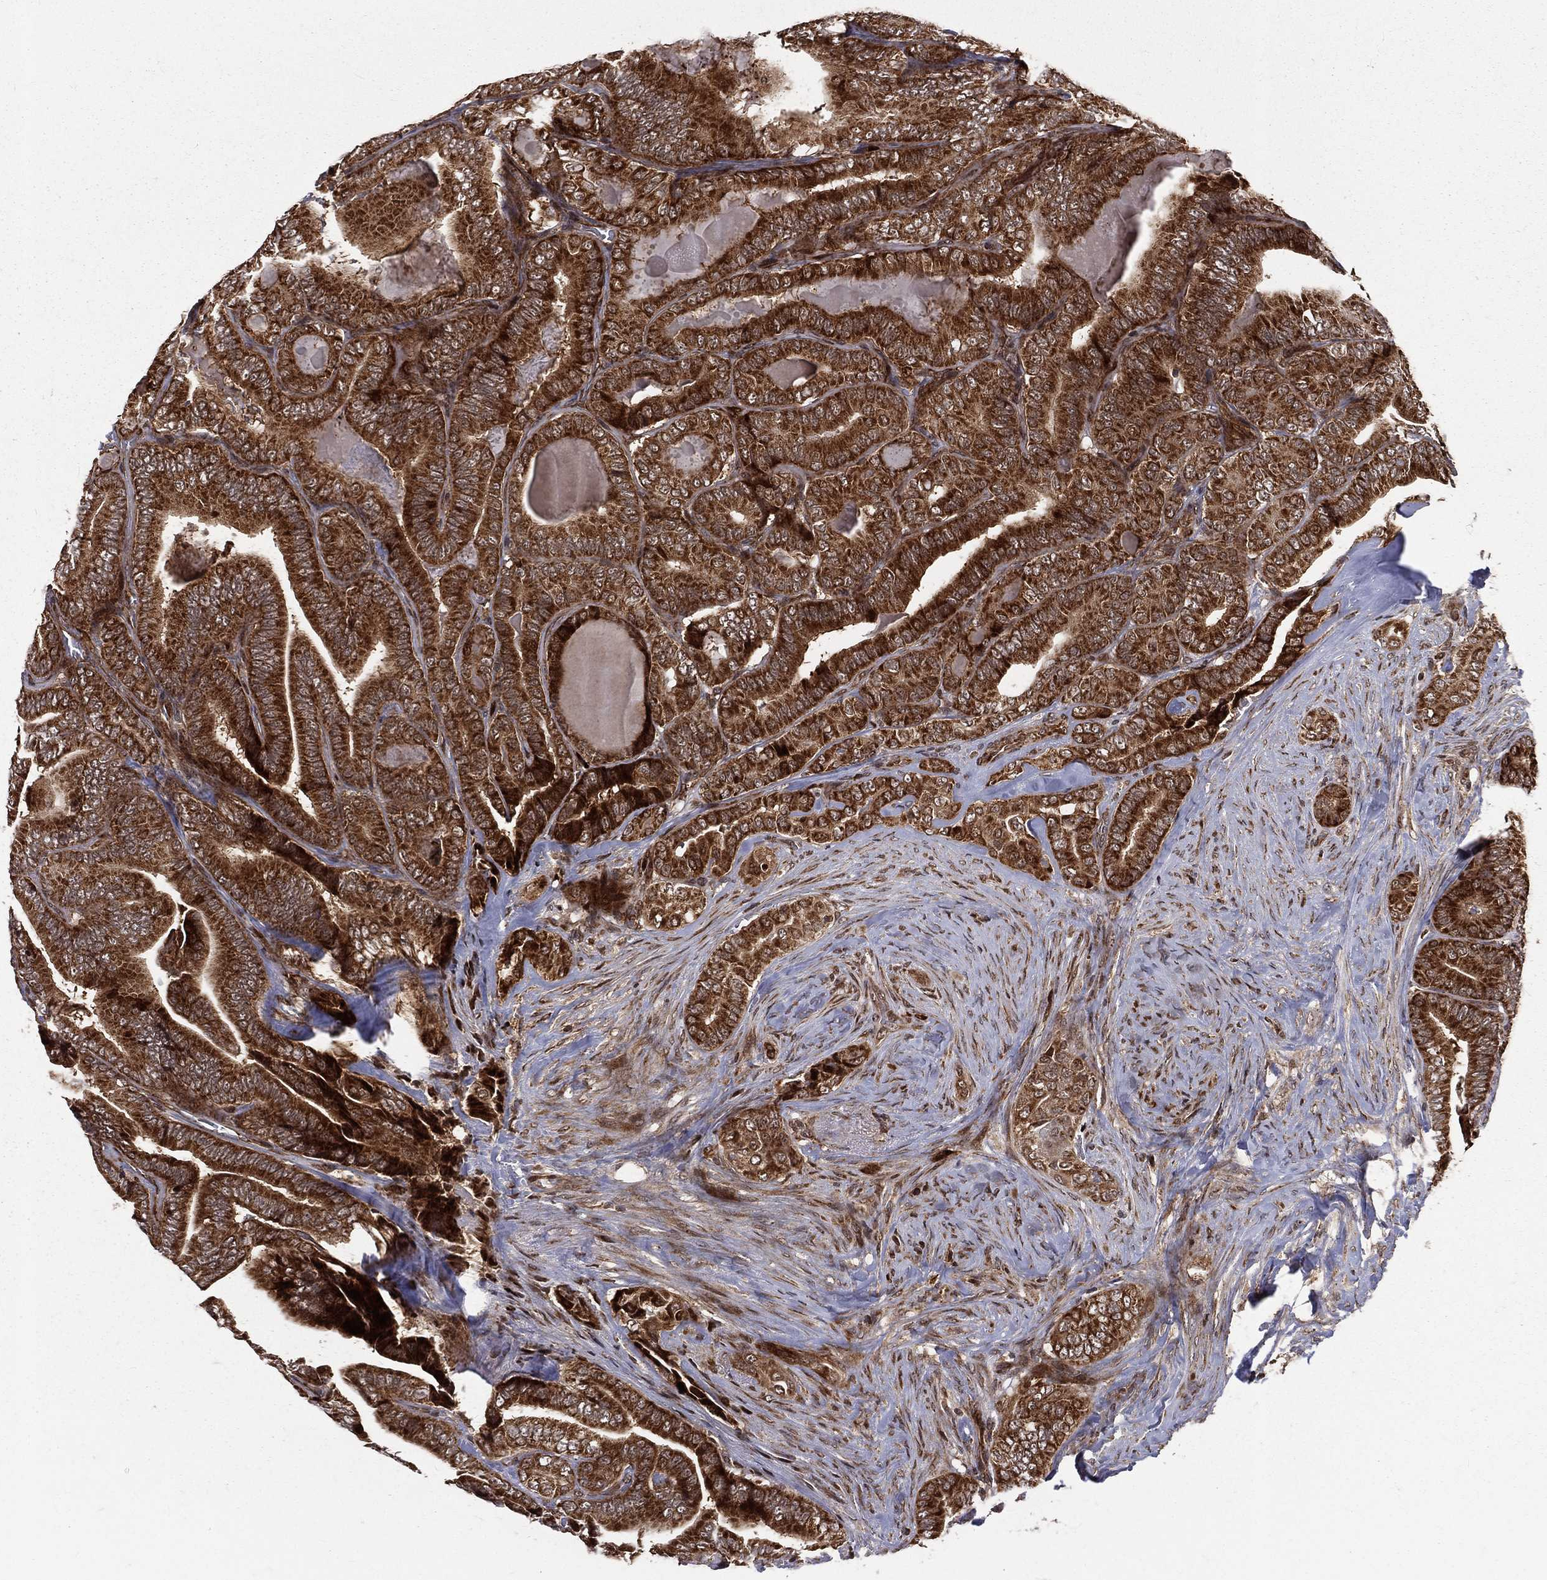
{"staining": {"intensity": "strong", "quantity": ">75%", "location": "cytoplasmic/membranous"}, "tissue": "thyroid cancer", "cell_type": "Tumor cells", "image_type": "cancer", "snomed": [{"axis": "morphology", "description": "Papillary adenocarcinoma, NOS"}, {"axis": "topography", "description": "Thyroid gland"}], "caption": "Papillary adenocarcinoma (thyroid) stained with IHC demonstrates strong cytoplasmic/membranous staining in approximately >75% of tumor cells.", "gene": "MDM2", "patient": {"sex": "male", "age": 61}}